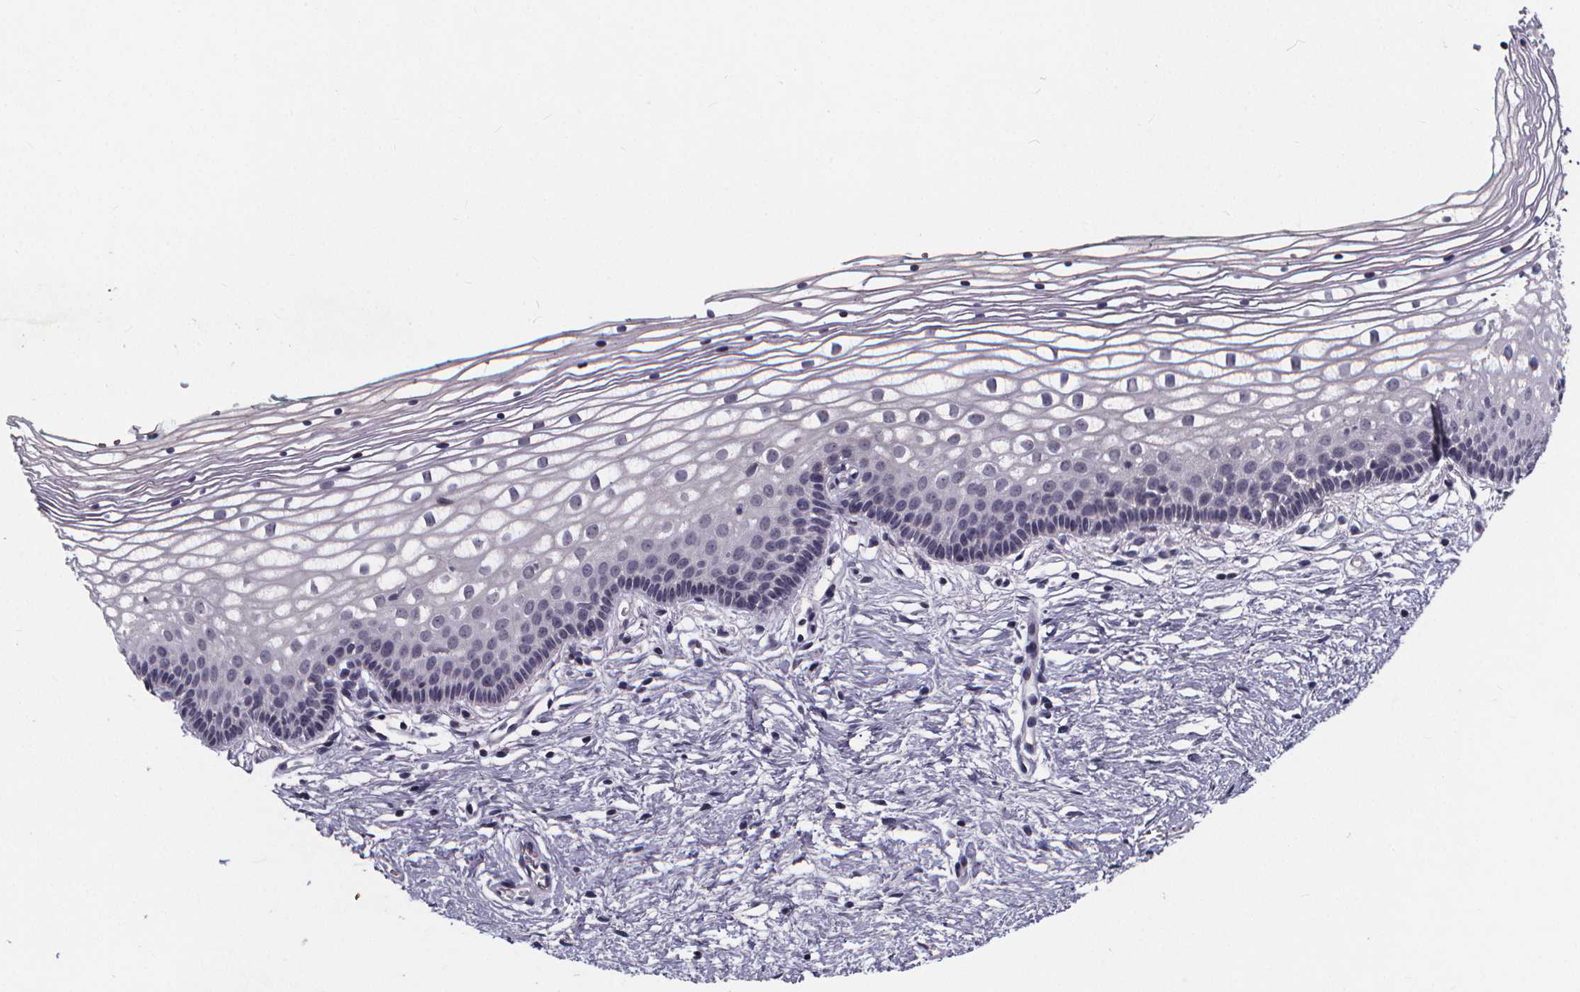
{"staining": {"intensity": "negative", "quantity": "none", "location": "none"}, "tissue": "vagina", "cell_type": "Squamous epithelial cells", "image_type": "normal", "snomed": [{"axis": "morphology", "description": "Normal tissue, NOS"}, {"axis": "topography", "description": "Vagina"}], "caption": "This is an immunohistochemistry (IHC) histopathology image of normal human vagina. There is no positivity in squamous epithelial cells.", "gene": "FBXW2", "patient": {"sex": "female", "age": 36}}